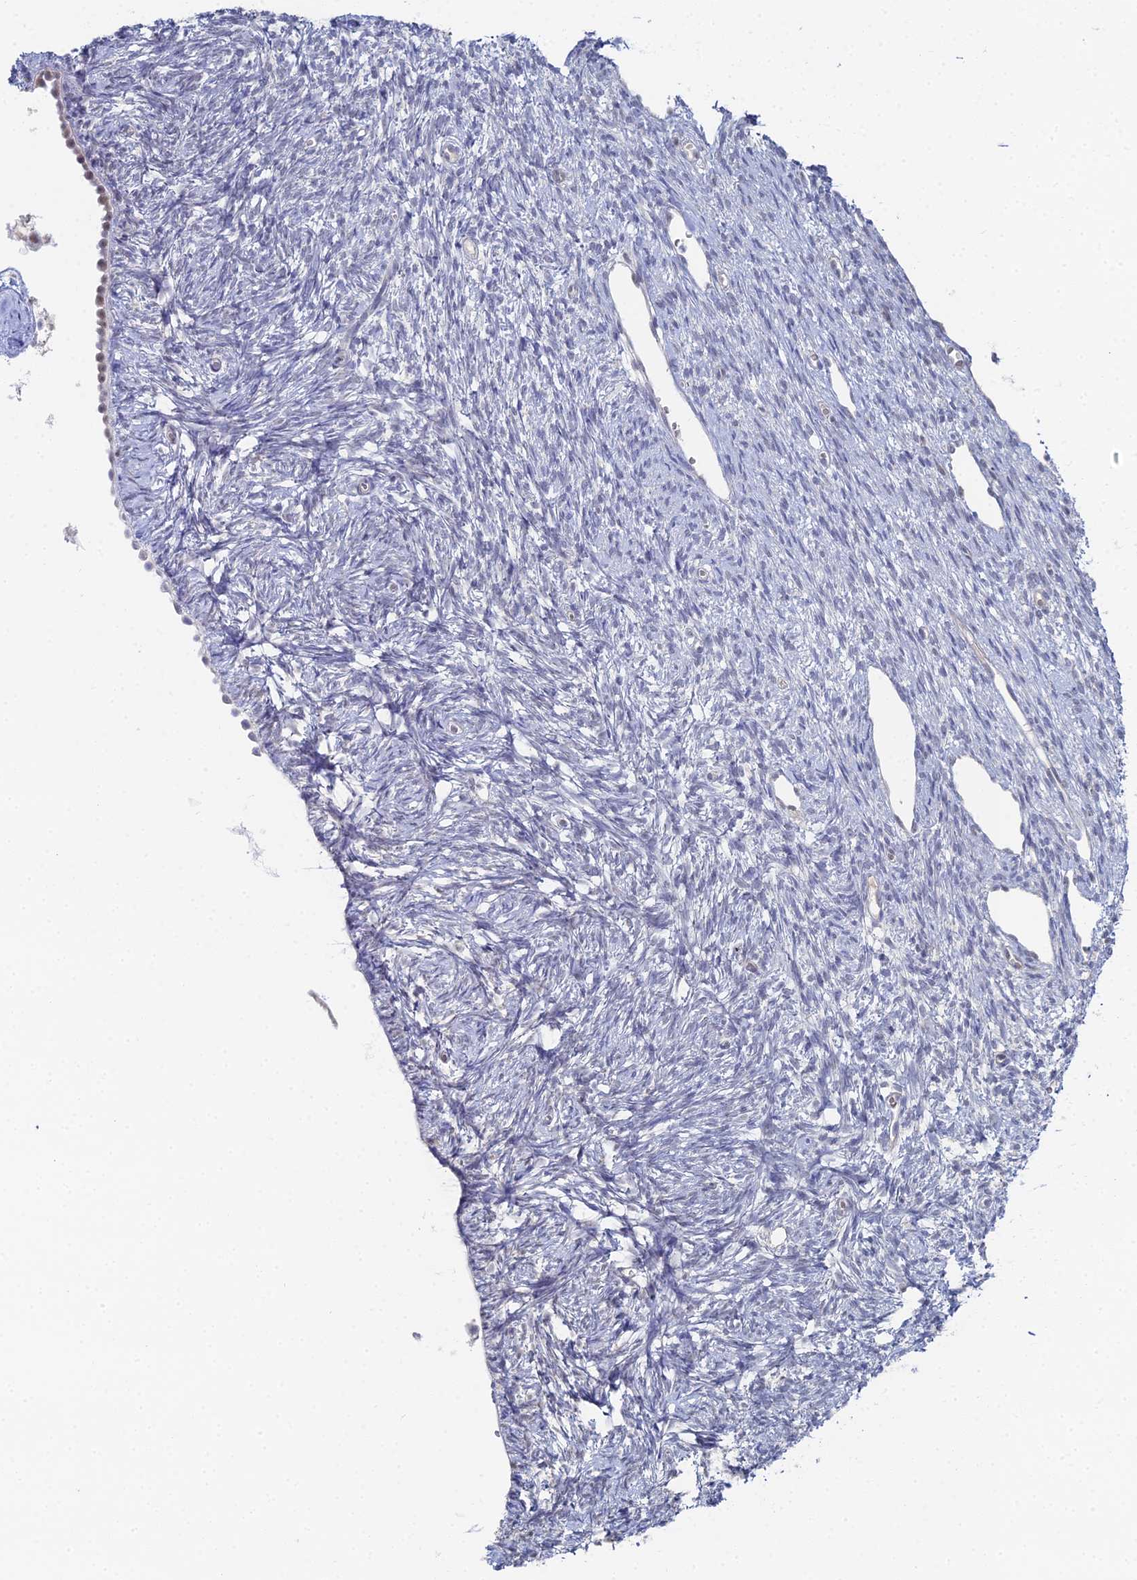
{"staining": {"intensity": "negative", "quantity": "none", "location": "none"}, "tissue": "ovary", "cell_type": "Ovarian stroma cells", "image_type": "normal", "snomed": [{"axis": "morphology", "description": "Normal tissue, NOS"}, {"axis": "topography", "description": "Ovary"}], "caption": "This is a histopathology image of immunohistochemistry (IHC) staining of benign ovary, which shows no staining in ovarian stroma cells. (Brightfield microscopy of DAB immunohistochemistry (IHC) at high magnification).", "gene": "THAP4", "patient": {"sex": "female", "age": 51}}